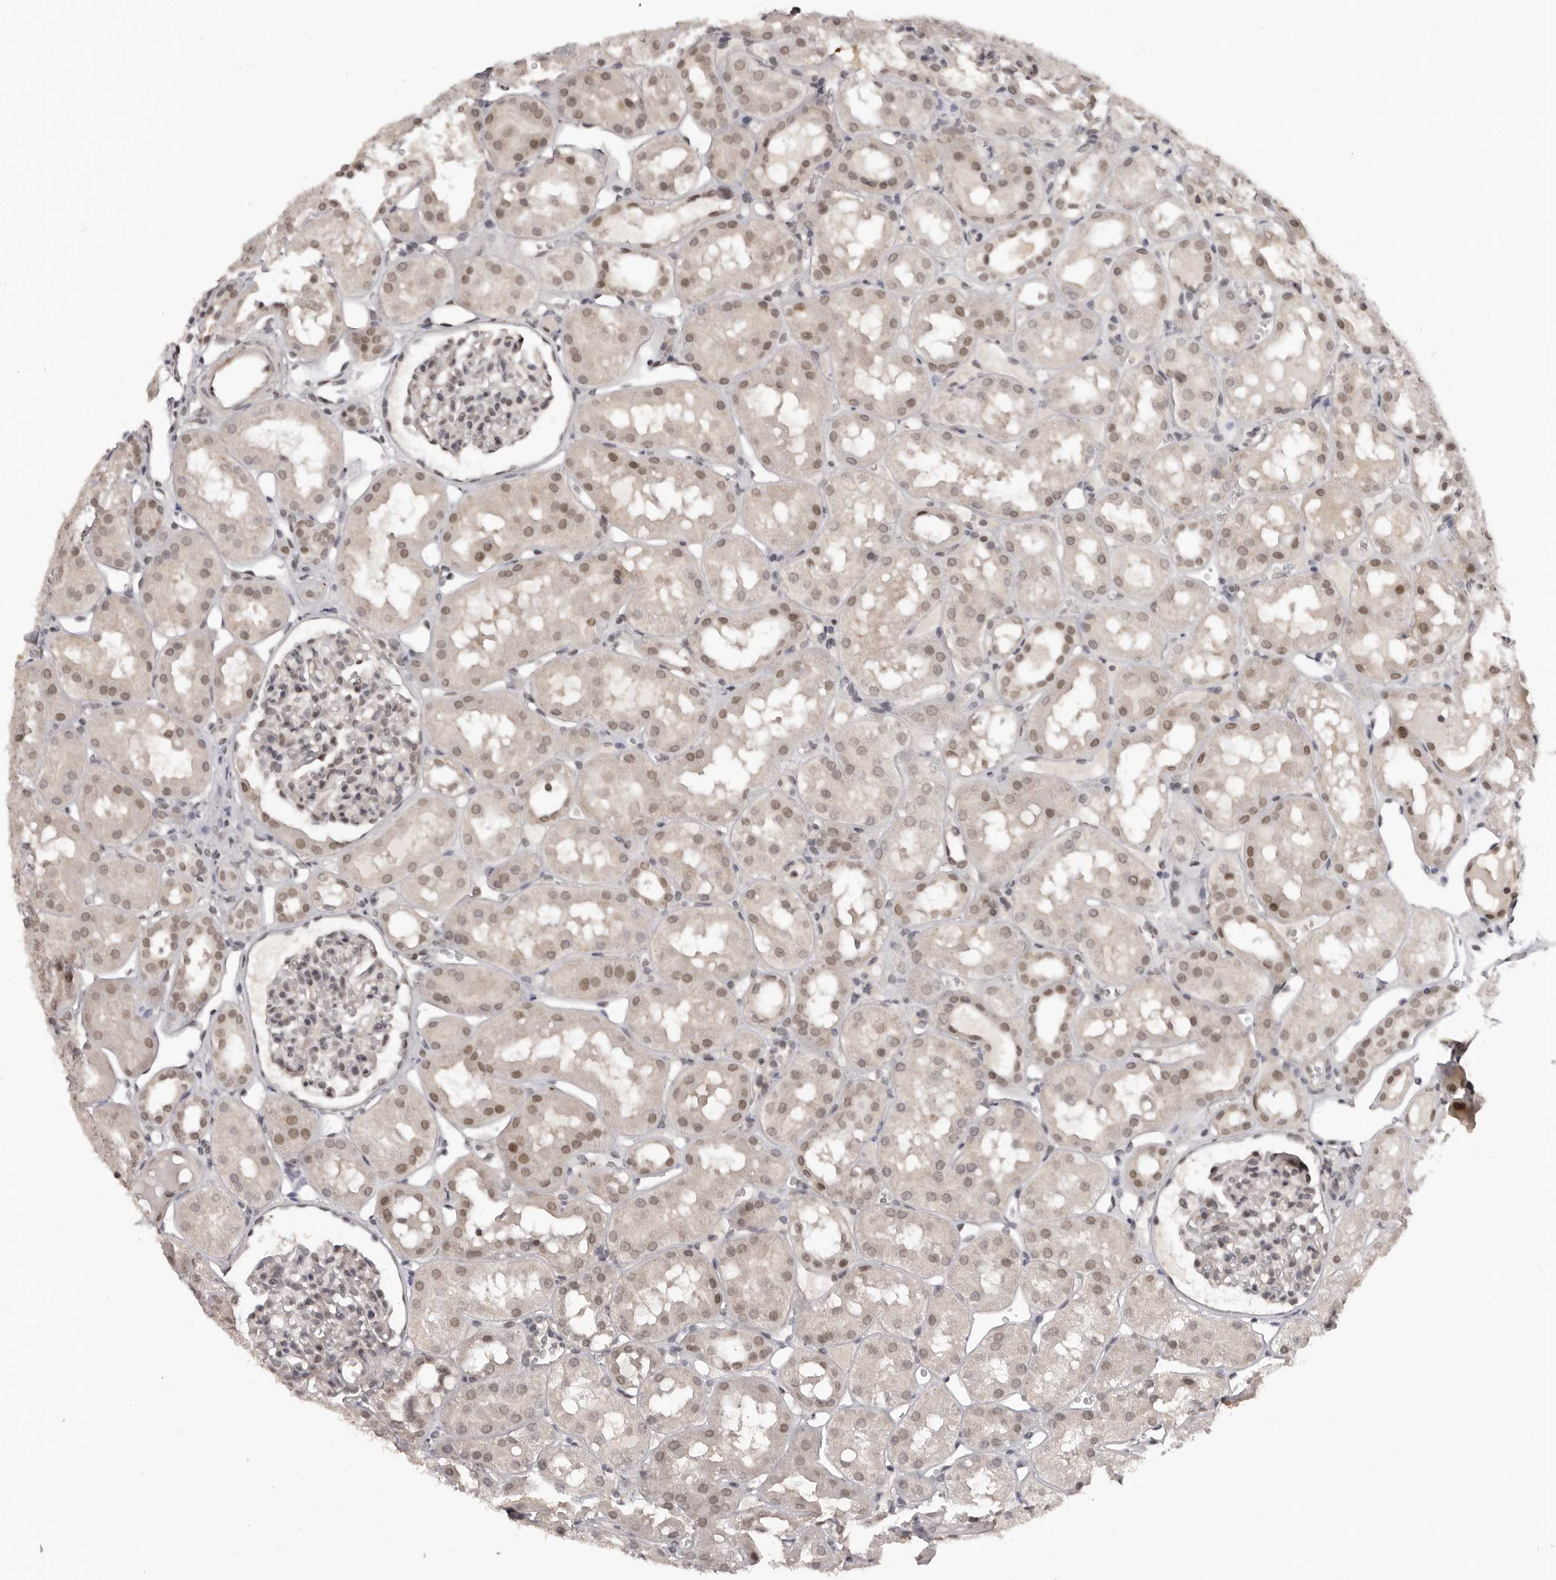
{"staining": {"intensity": "weak", "quantity": "25%-75%", "location": "nuclear"}, "tissue": "kidney", "cell_type": "Cells in glomeruli", "image_type": "normal", "snomed": [{"axis": "morphology", "description": "Normal tissue, NOS"}, {"axis": "topography", "description": "Kidney"}], "caption": "This micrograph shows unremarkable kidney stained with IHC to label a protein in brown. The nuclear of cells in glomeruli show weak positivity for the protein. Nuclei are counter-stained blue.", "gene": "SRCAP", "patient": {"sex": "male", "age": 16}}